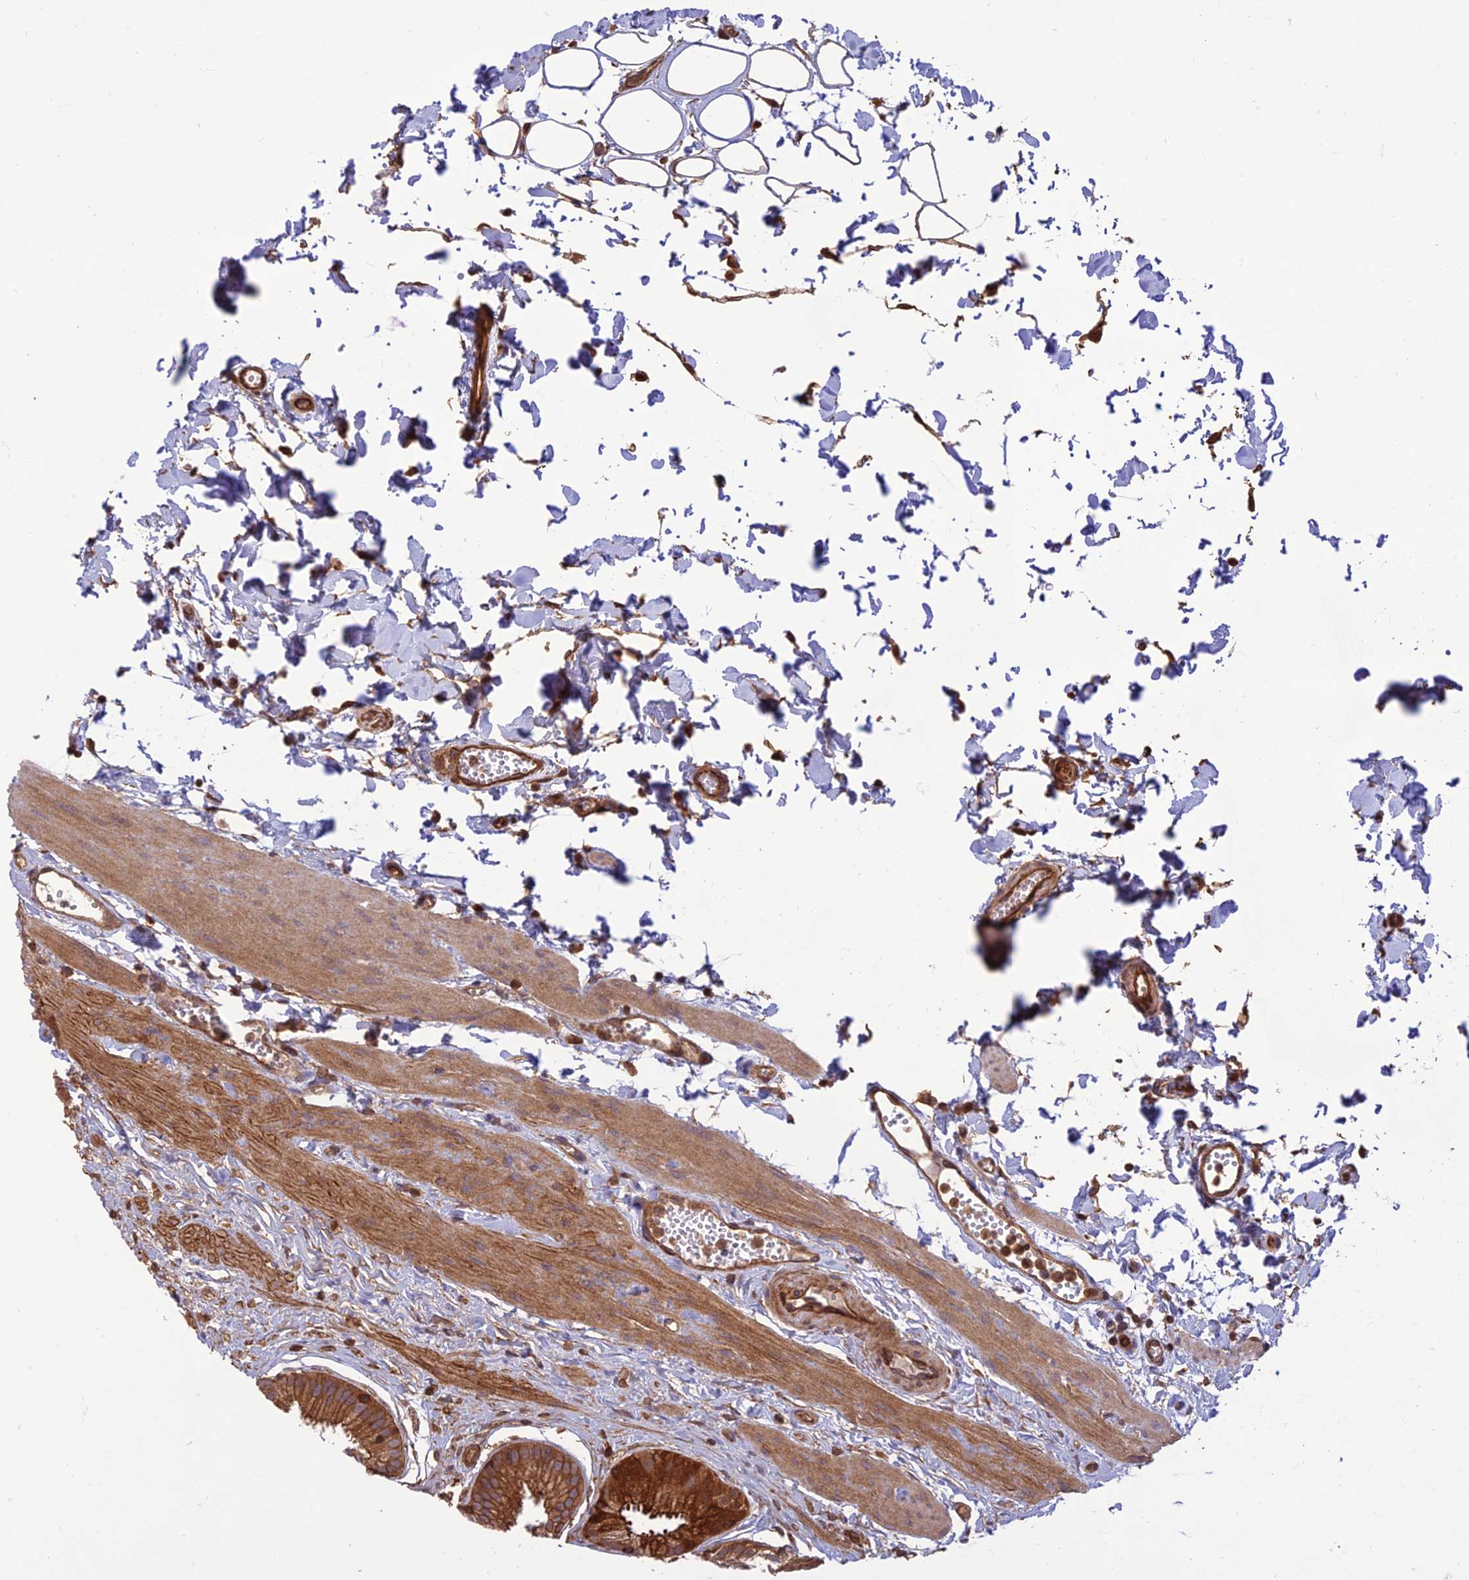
{"staining": {"intensity": "moderate", "quantity": ">75%", "location": "cytoplasmic/membranous"}, "tissue": "gallbladder", "cell_type": "Glandular cells", "image_type": "normal", "snomed": [{"axis": "morphology", "description": "Normal tissue, NOS"}, {"axis": "topography", "description": "Gallbladder"}], "caption": "This histopathology image shows immunohistochemistry staining of normal human gallbladder, with medium moderate cytoplasmic/membranous positivity in about >75% of glandular cells.", "gene": "HPSE2", "patient": {"sex": "female", "age": 54}}